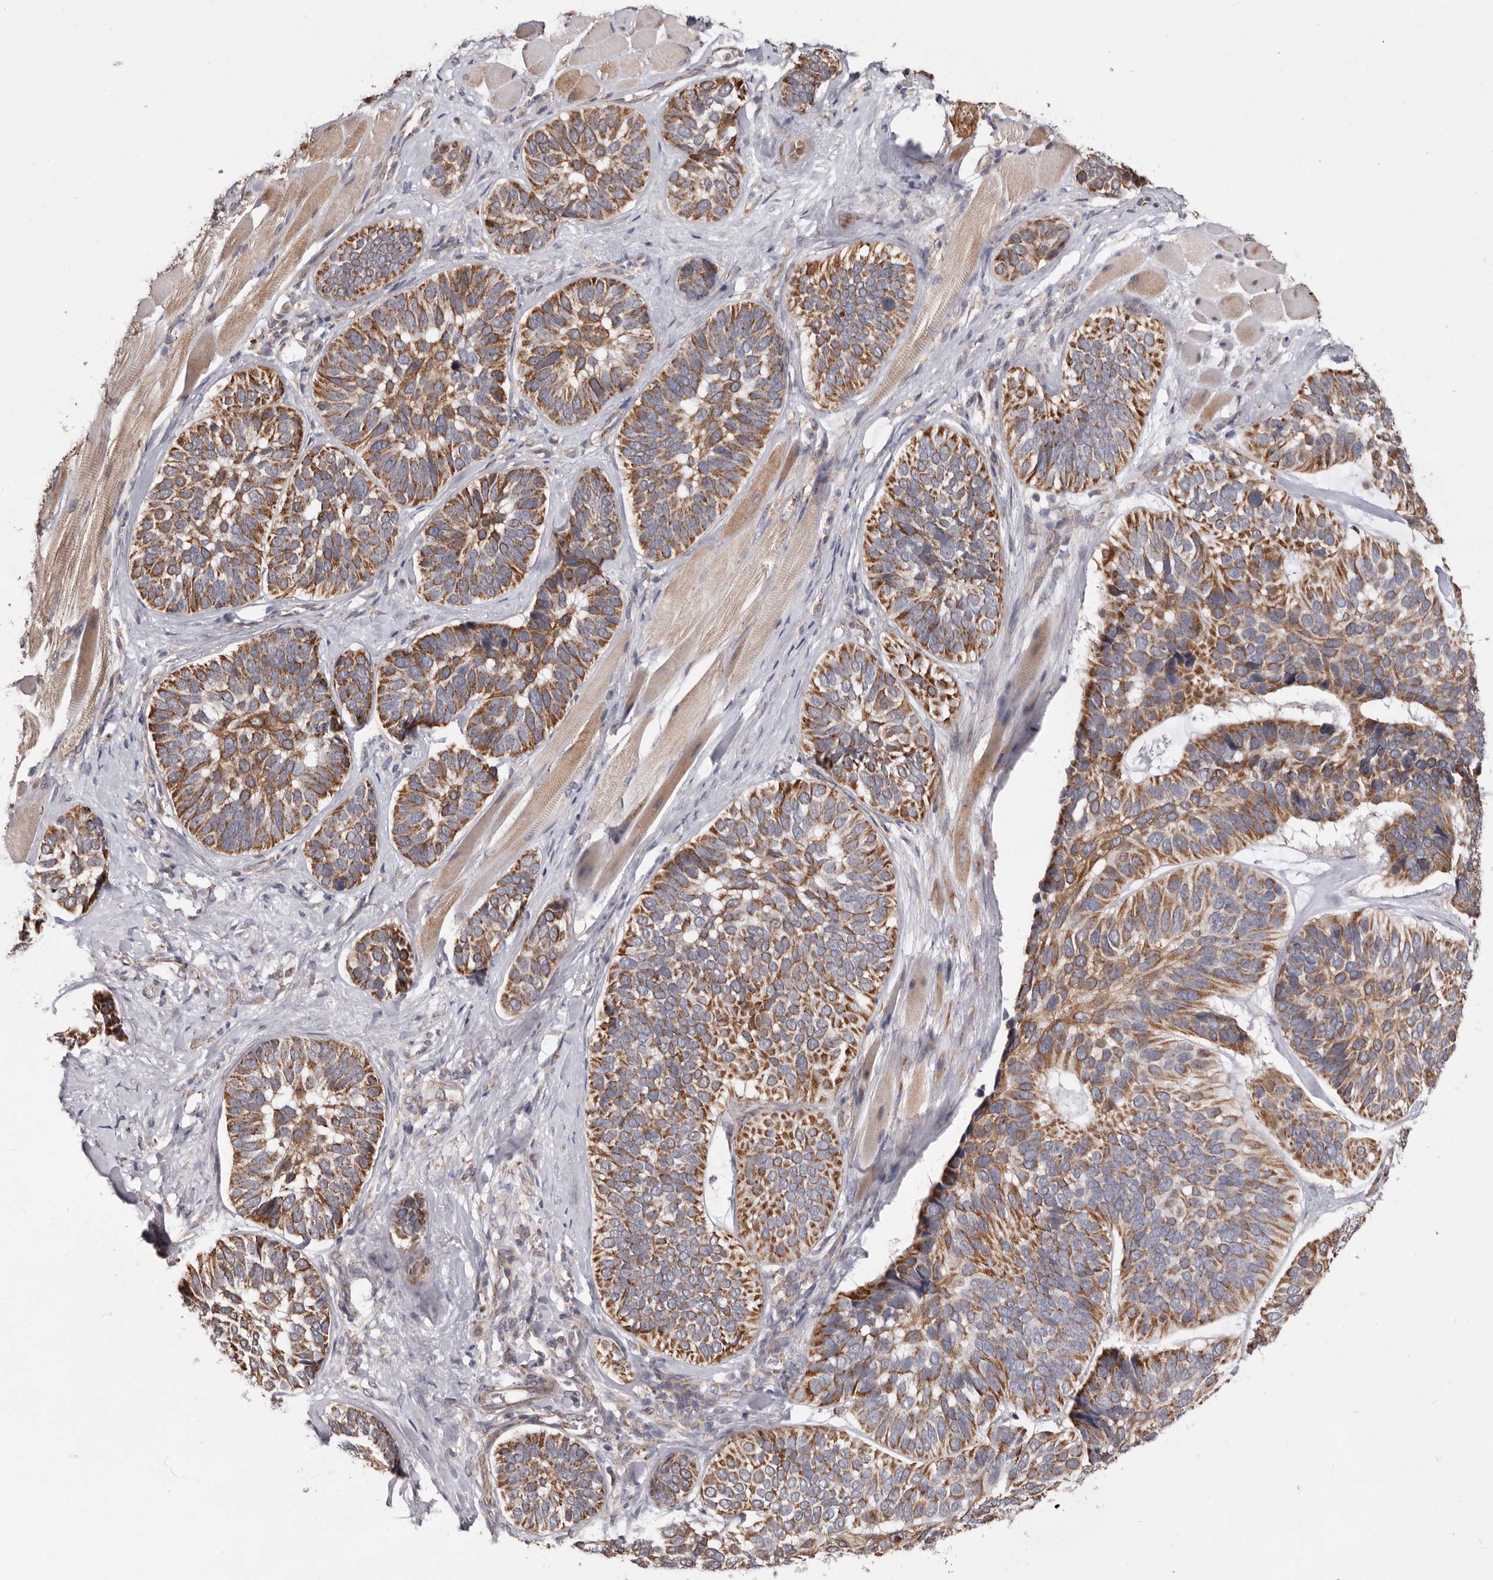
{"staining": {"intensity": "moderate", "quantity": ">75%", "location": "cytoplasmic/membranous"}, "tissue": "skin cancer", "cell_type": "Tumor cells", "image_type": "cancer", "snomed": [{"axis": "morphology", "description": "Basal cell carcinoma"}, {"axis": "topography", "description": "Skin"}], "caption": "Protein expression analysis of skin cancer demonstrates moderate cytoplasmic/membranous expression in approximately >75% of tumor cells.", "gene": "MRPL18", "patient": {"sex": "male", "age": 62}}